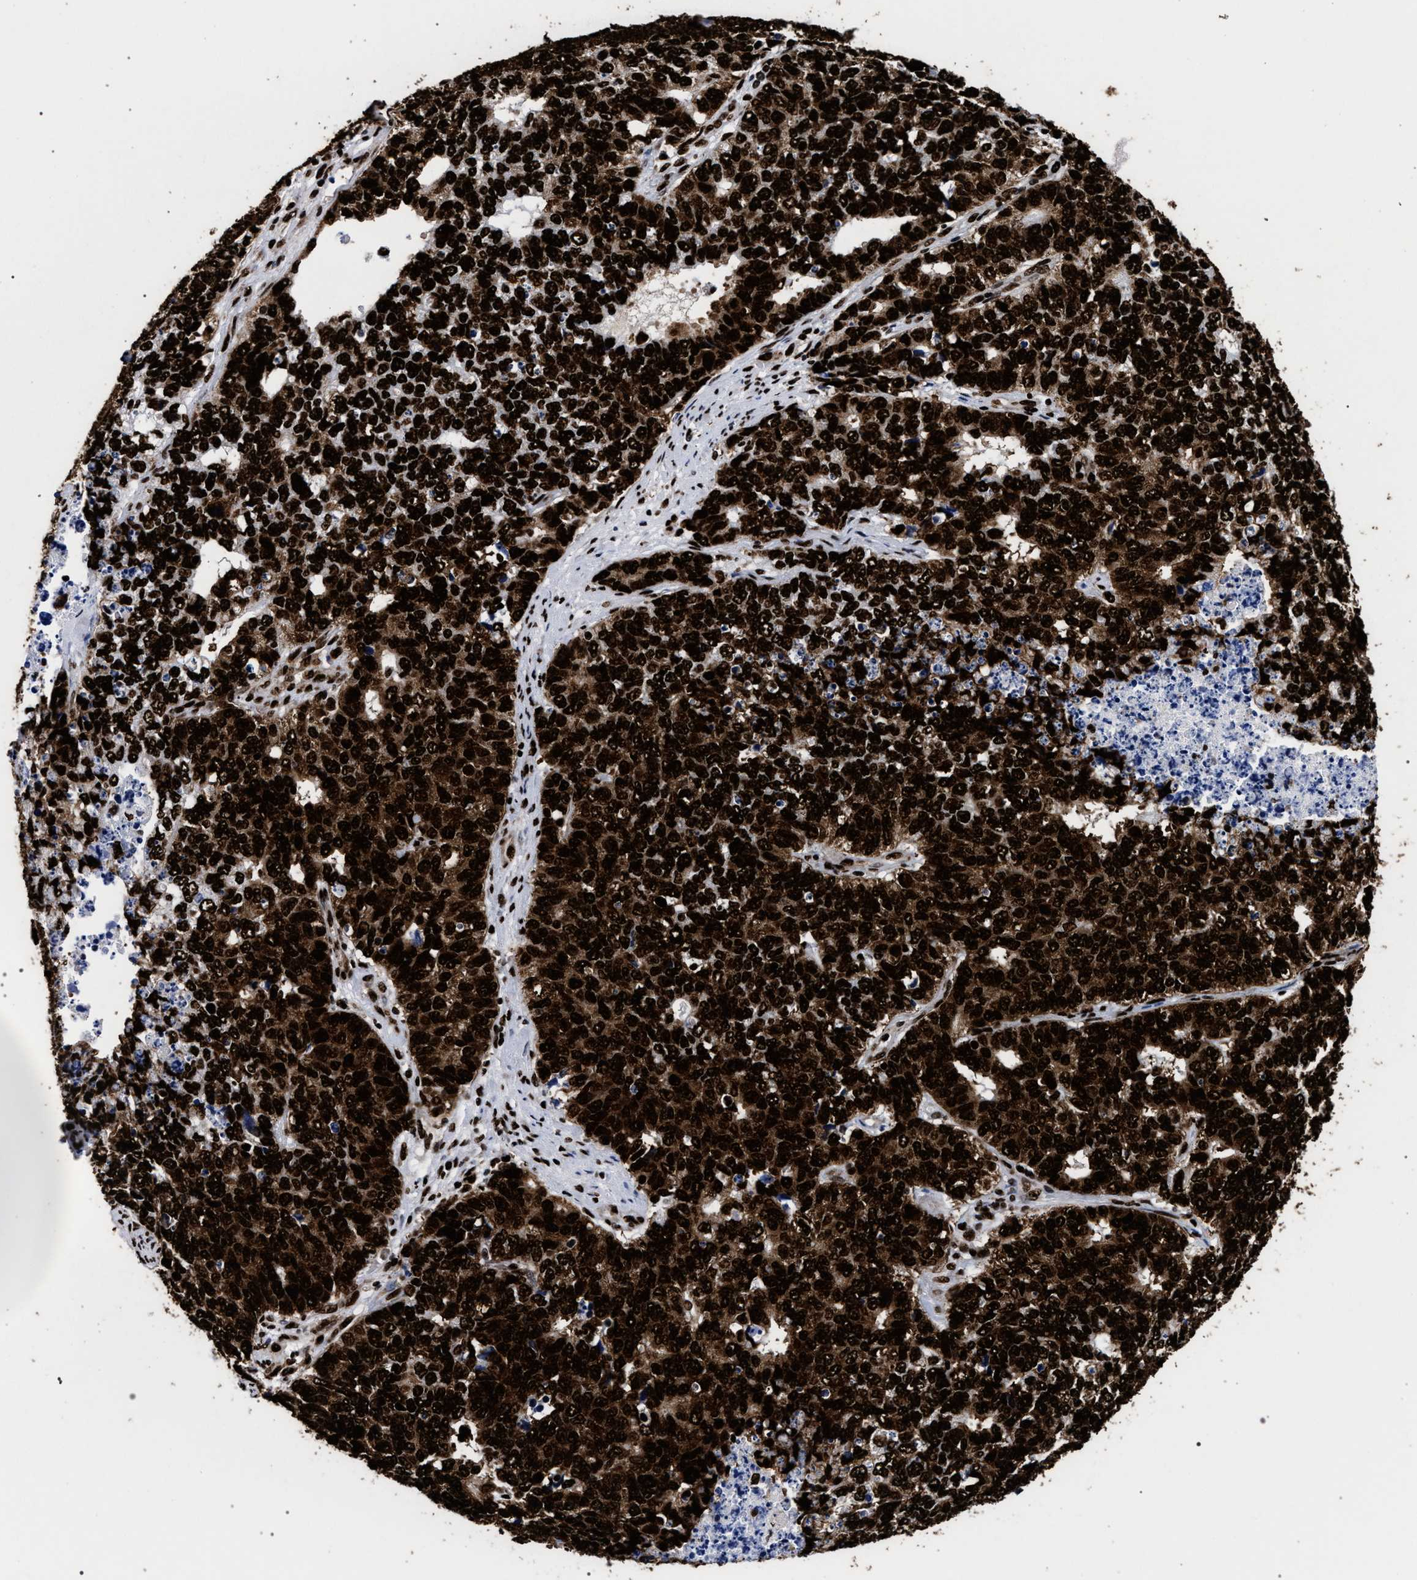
{"staining": {"intensity": "strong", "quantity": ">75%", "location": "cytoplasmic/membranous,nuclear"}, "tissue": "cervical cancer", "cell_type": "Tumor cells", "image_type": "cancer", "snomed": [{"axis": "morphology", "description": "Squamous cell carcinoma, NOS"}, {"axis": "topography", "description": "Cervix"}], "caption": "Approximately >75% of tumor cells in human cervical cancer reveal strong cytoplasmic/membranous and nuclear protein expression as visualized by brown immunohistochemical staining.", "gene": "HNRNPA1", "patient": {"sex": "female", "age": 63}}